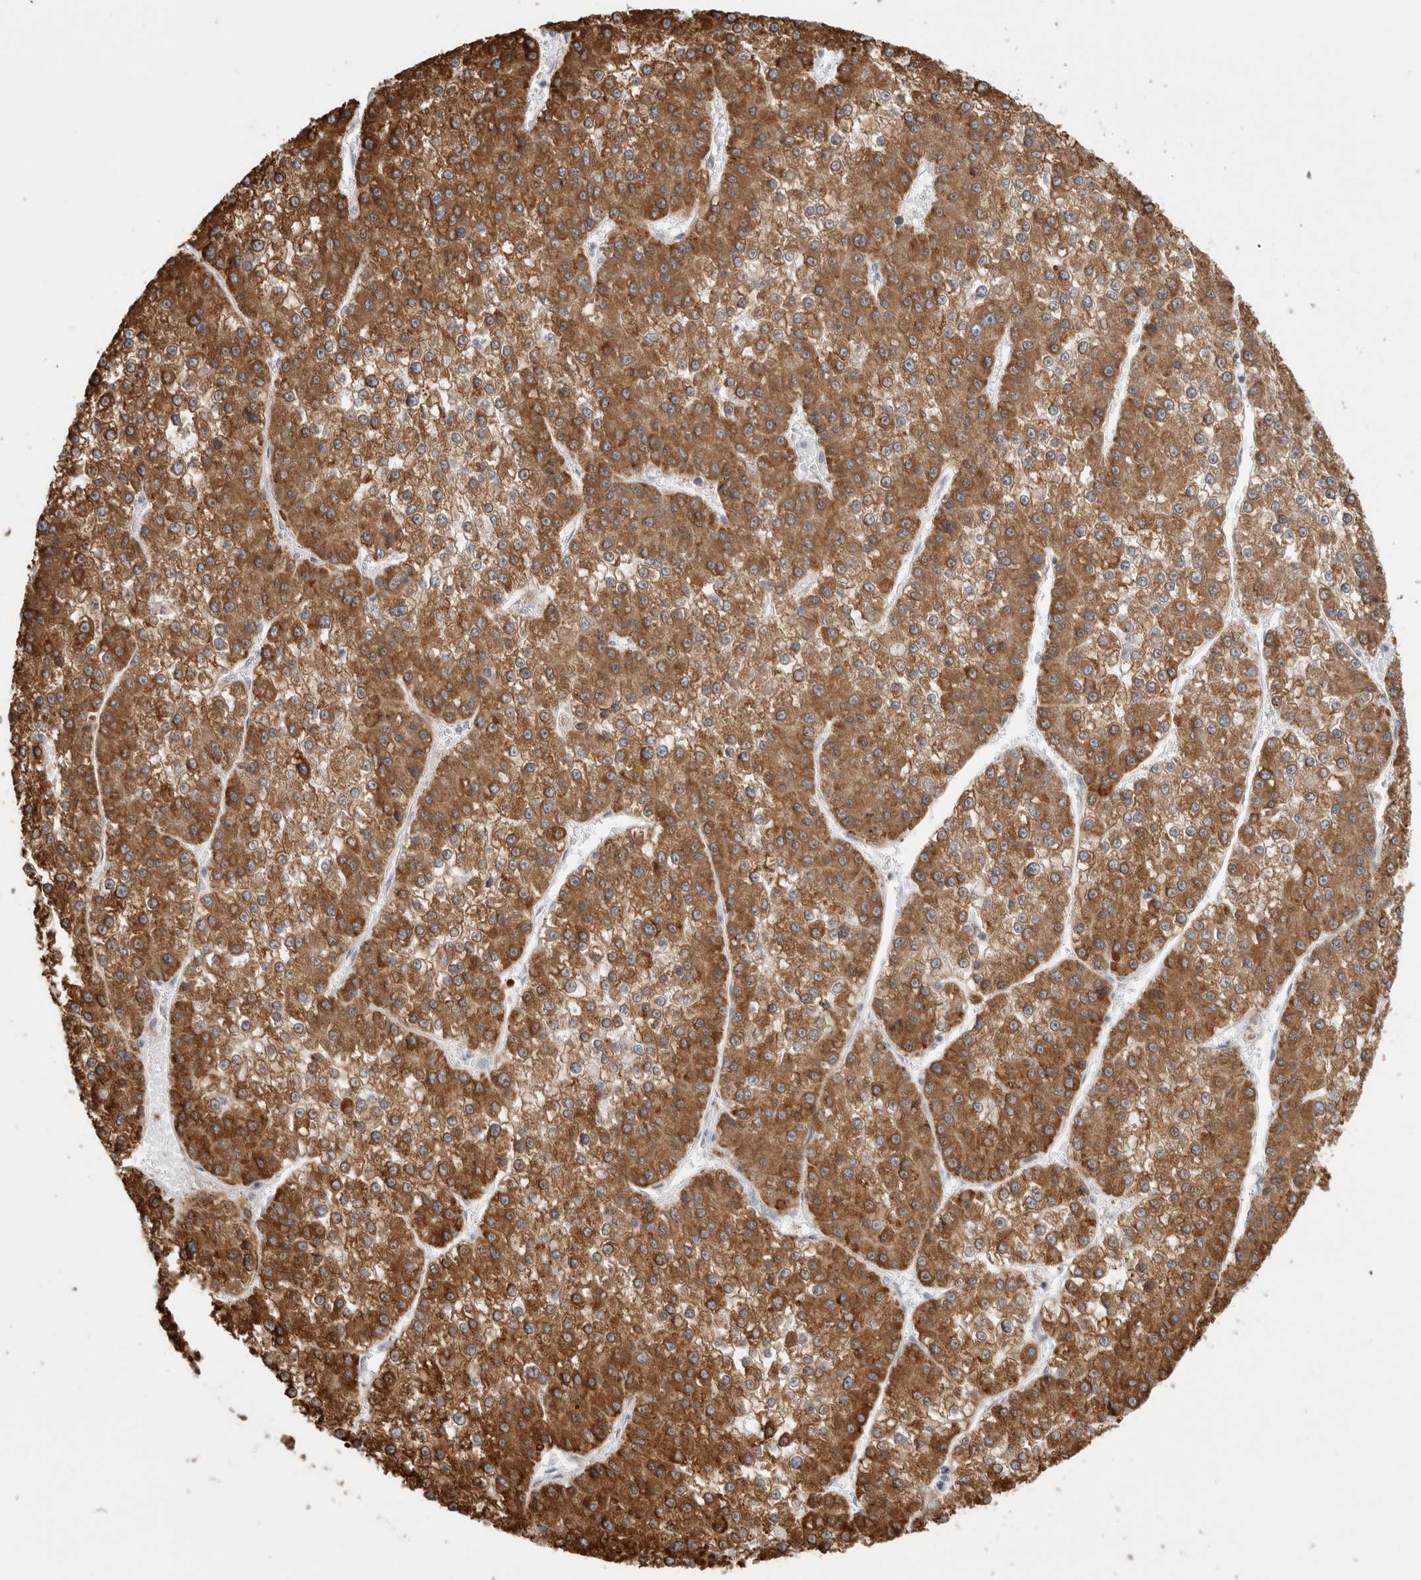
{"staining": {"intensity": "strong", "quantity": ">75%", "location": "cytoplasmic/membranous"}, "tissue": "liver cancer", "cell_type": "Tumor cells", "image_type": "cancer", "snomed": [{"axis": "morphology", "description": "Carcinoma, Hepatocellular, NOS"}, {"axis": "topography", "description": "Liver"}], "caption": "IHC photomicrograph of neoplastic tissue: liver cancer (hepatocellular carcinoma) stained using immunohistochemistry (IHC) displays high levels of strong protein expression localized specifically in the cytoplasmic/membranous of tumor cells, appearing as a cytoplasmic/membranous brown color.", "gene": "SYTL5", "patient": {"sex": "female", "age": 73}}